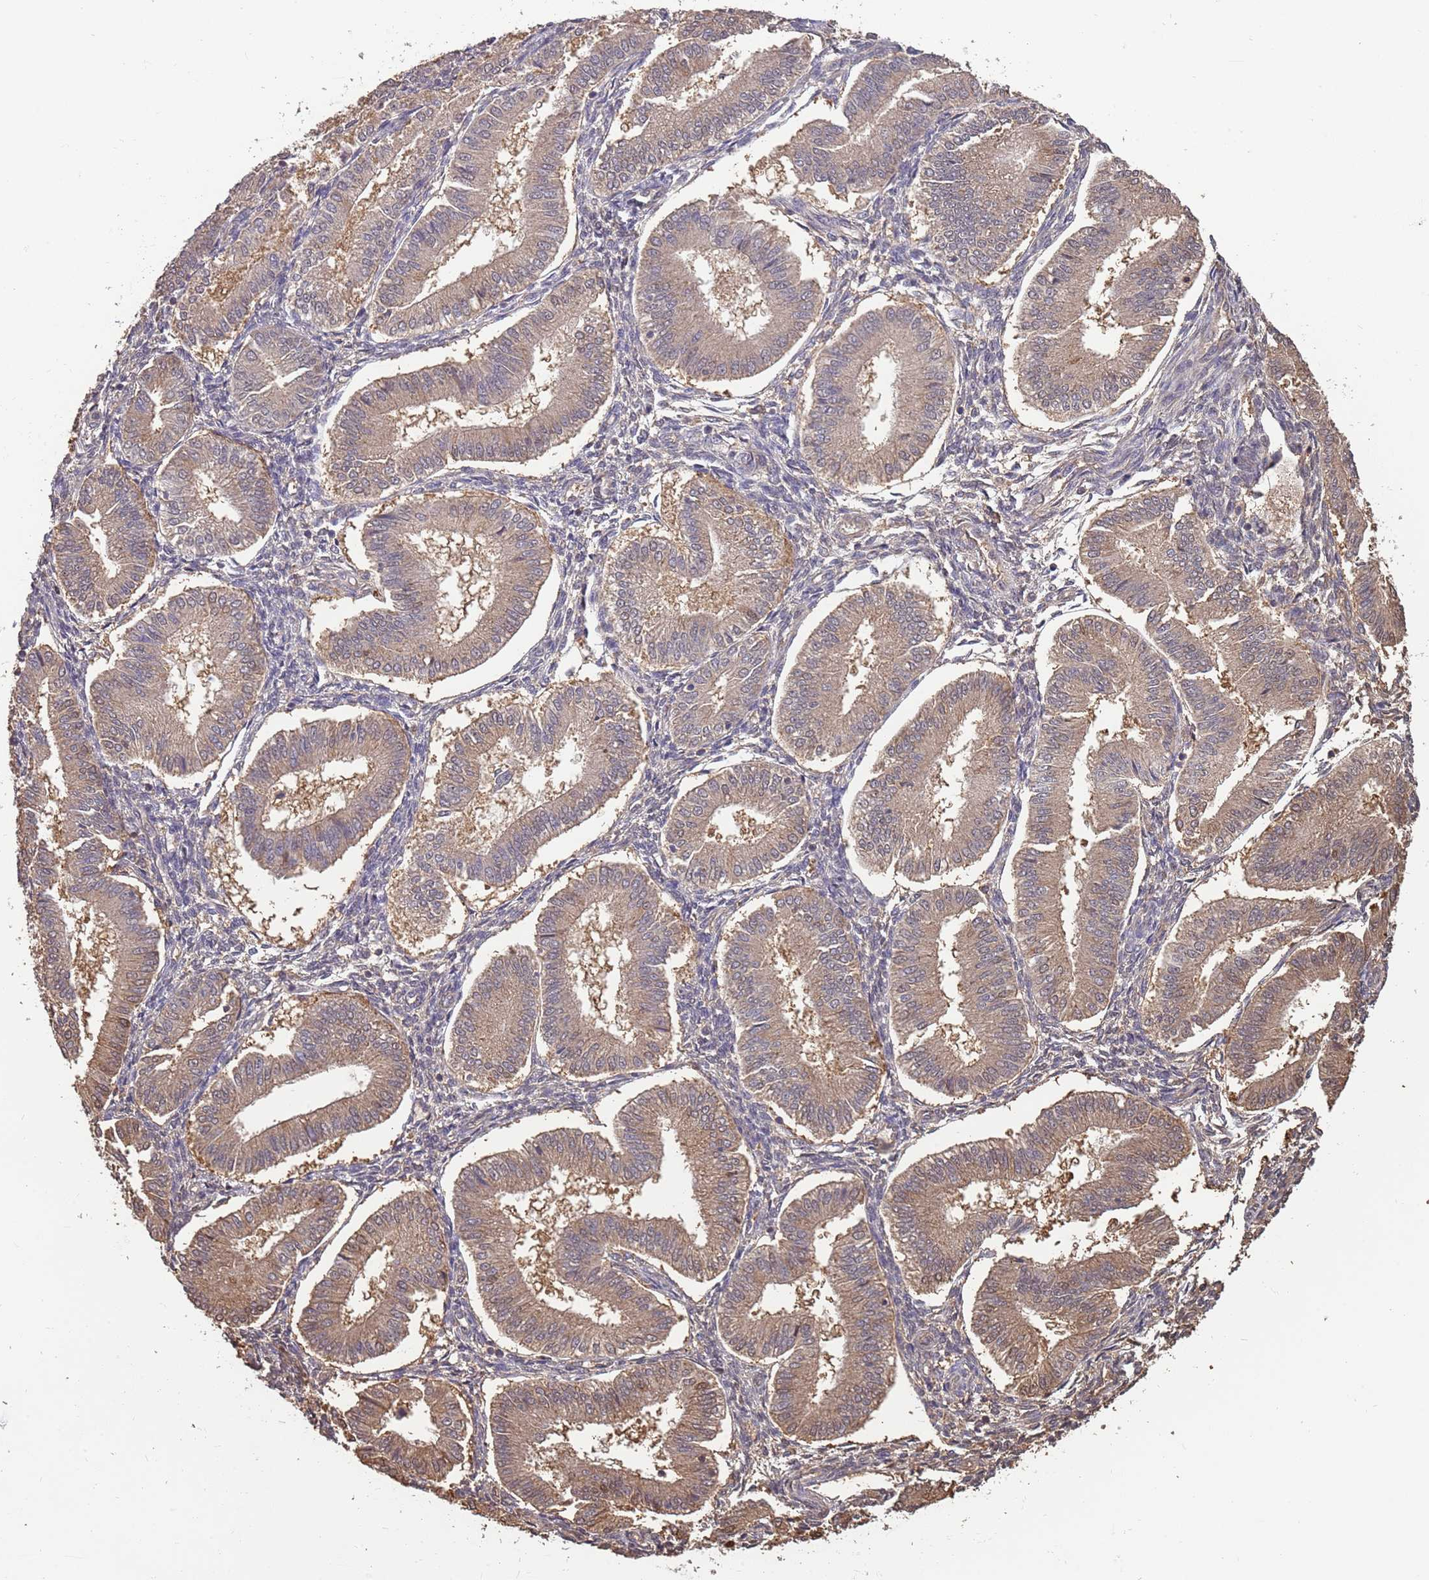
{"staining": {"intensity": "negative", "quantity": "none", "location": "none"}, "tissue": "endometrium", "cell_type": "Cells in endometrial stroma", "image_type": "normal", "snomed": [{"axis": "morphology", "description": "Normal tissue, NOS"}, {"axis": "topography", "description": "Endometrium"}], "caption": "Immunohistochemical staining of normal endometrium shows no significant staining in cells in endometrial stroma. The staining is performed using DAB brown chromogen with nuclei counter-stained in using hematoxylin.", "gene": "COG4", "patient": {"sex": "female", "age": 39}}